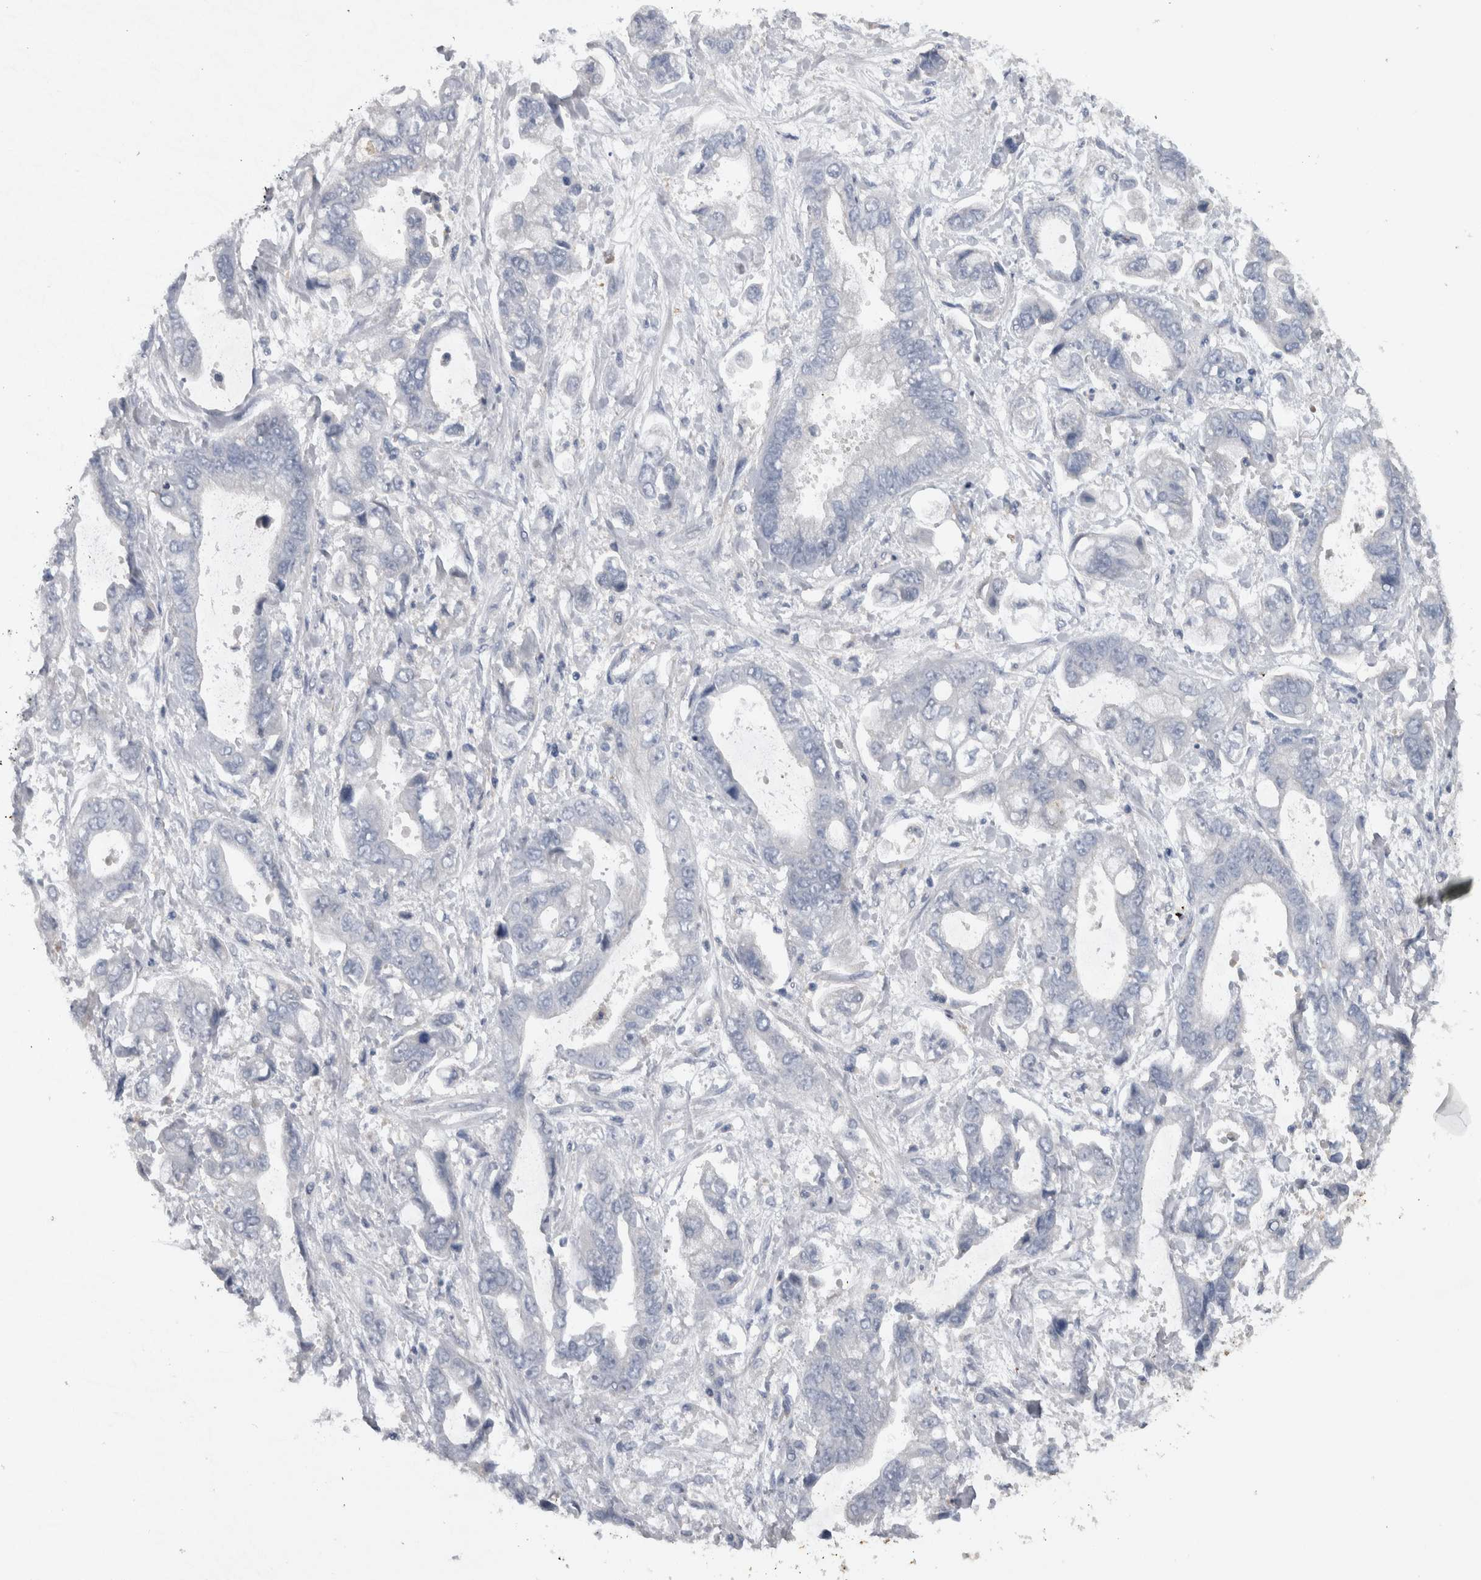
{"staining": {"intensity": "negative", "quantity": "none", "location": "none"}, "tissue": "stomach cancer", "cell_type": "Tumor cells", "image_type": "cancer", "snomed": [{"axis": "morphology", "description": "Normal tissue, NOS"}, {"axis": "morphology", "description": "Adenocarcinoma, NOS"}, {"axis": "topography", "description": "Stomach"}], "caption": "Immunohistochemistry (IHC) micrograph of human stomach cancer stained for a protein (brown), which shows no staining in tumor cells.", "gene": "NT5C2", "patient": {"sex": "male", "age": 62}}